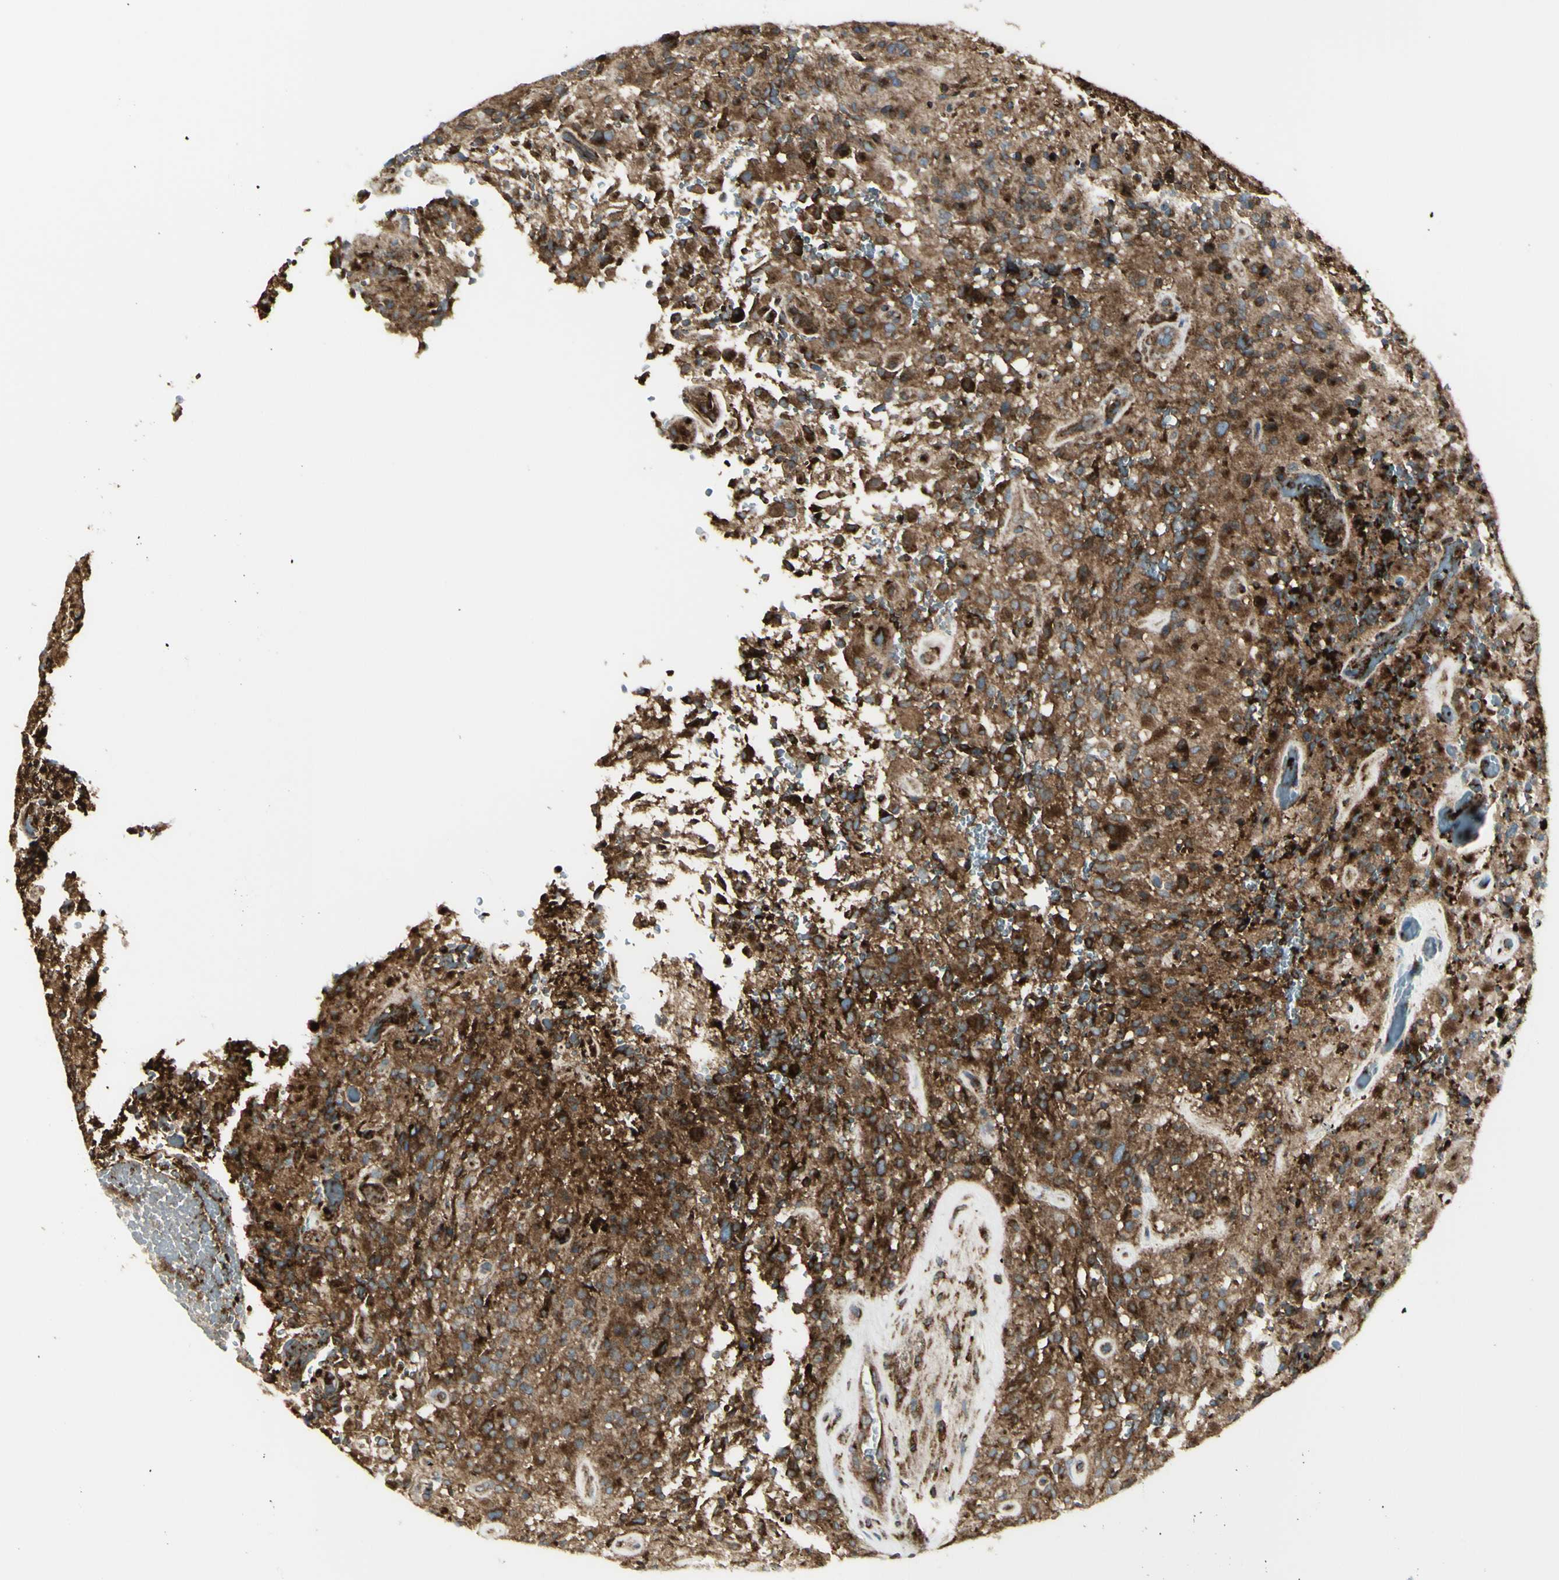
{"staining": {"intensity": "strong", "quantity": ">75%", "location": "cytoplasmic/membranous"}, "tissue": "glioma", "cell_type": "Tumor cells", "image_type": "cancer", "snomed": [{"axis": "morphology", "description": "Glioma, malignant, High grade"}, {"axis": "topography", "description": "Brain"}], "caption": "Immunohistochemistry (IHC) histopathology image of malignant glioma (high-grade) stained for a protein (brown), which demonstrates high levels of strong cytoplasmic/membranous staining in about >75% of tumor cells.", "gene": "NAPA", "patient": {"sex": "male", "age": 71}}